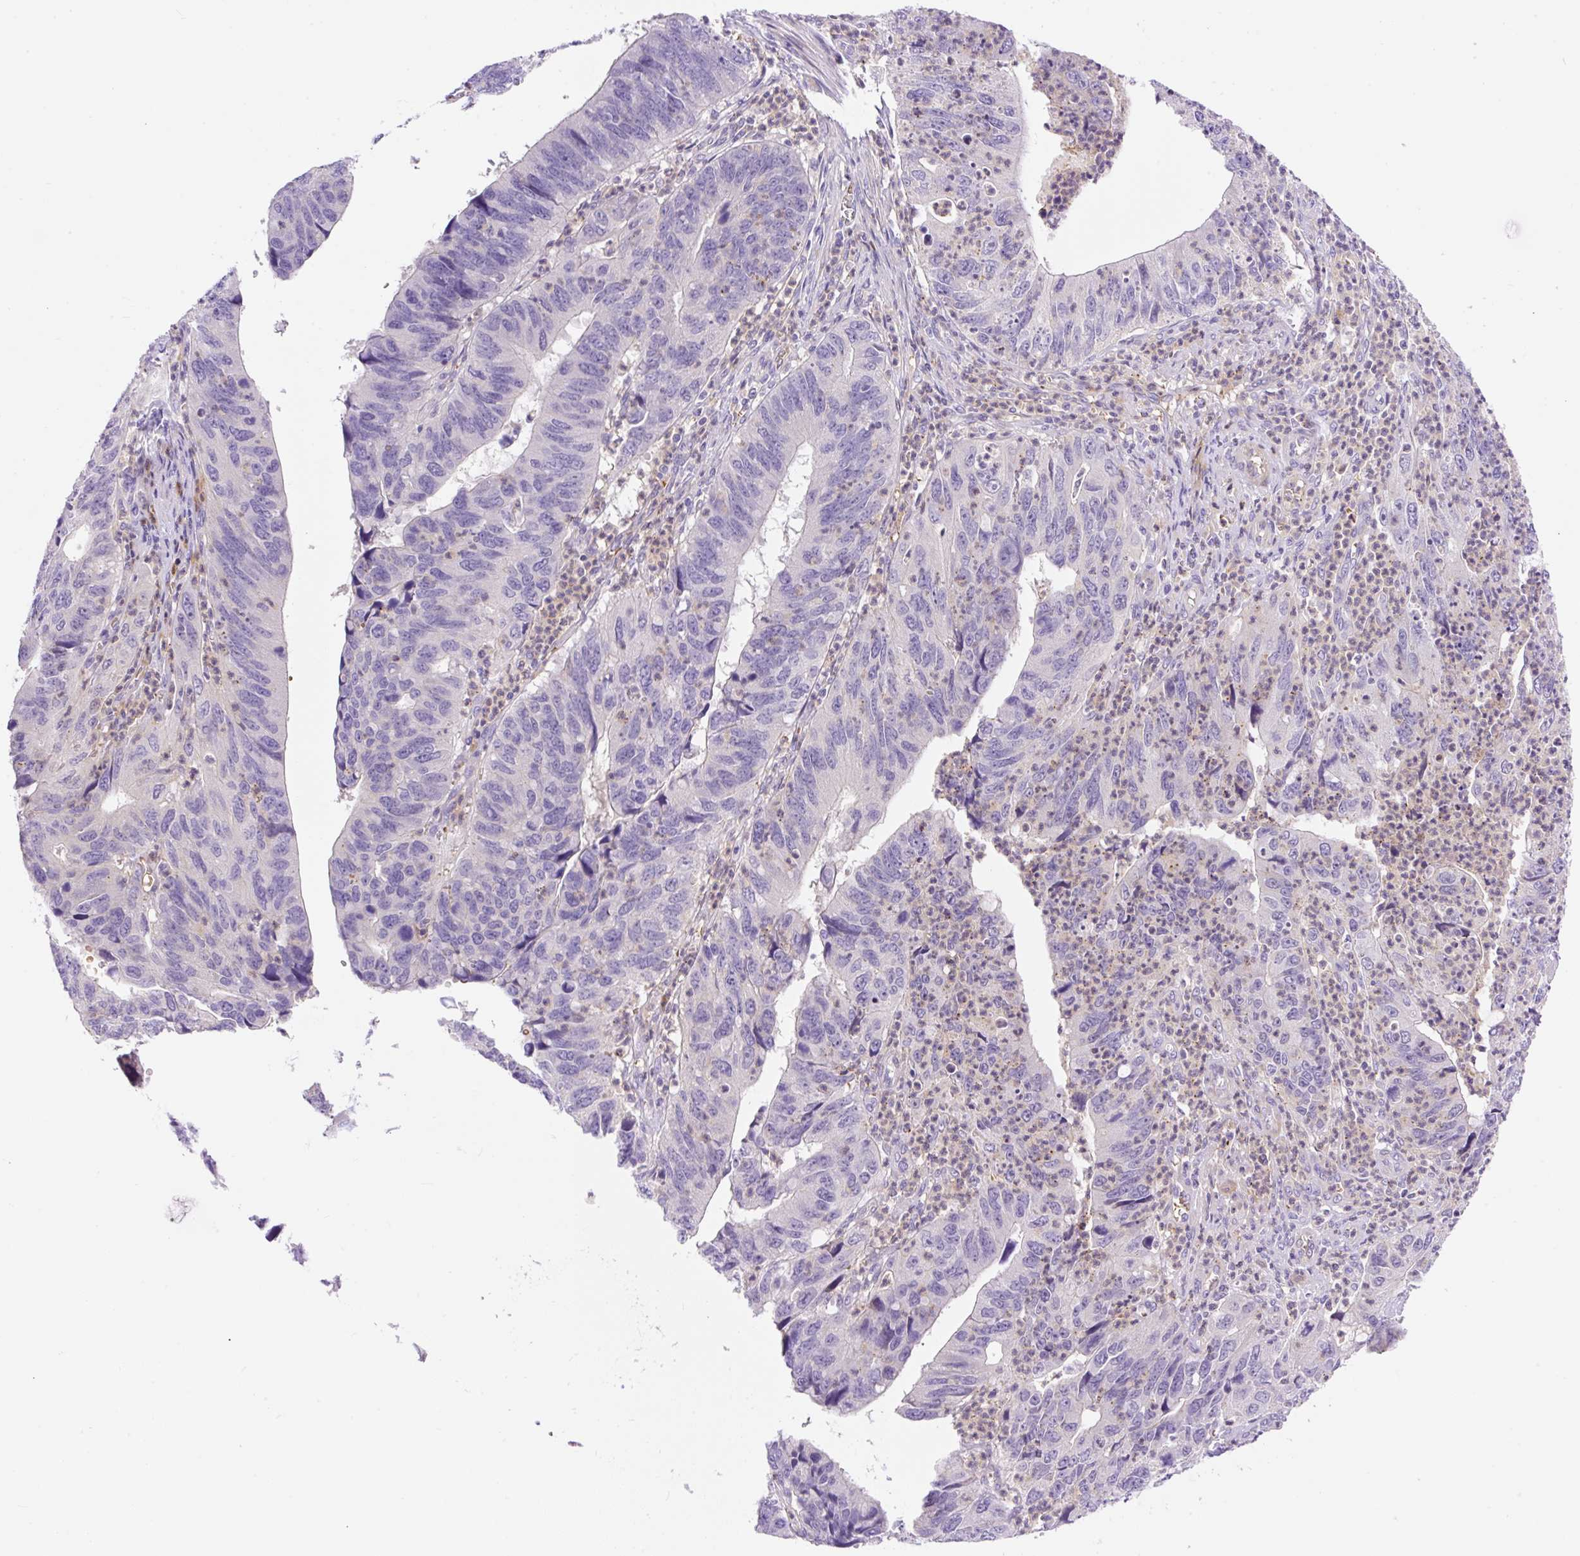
{"staining": {"intensity": "negative", "quantity": "none", "location": "none"}, "tissue": "stomach cancer", "cell_type": "Tumor cells", "image_type": "cancer", "snomed": [{"axis": "morphology", "description": "Adenocarcinoma, NOS"}, {"axis": "topography", "description": "Stomach"}], "caption": "Immunohistochemistry (IHC) of stomach adenocarcinoma reveals no staining in tumor cells. (Stains: DAB (3,3'-diaminobenzidine) IHC with hematoxylin counter stain, Microscopy: brightfield microscopy at high magnification).", "gene": "LHFPL5", "patient": {"sex": "male", "age": 59}}